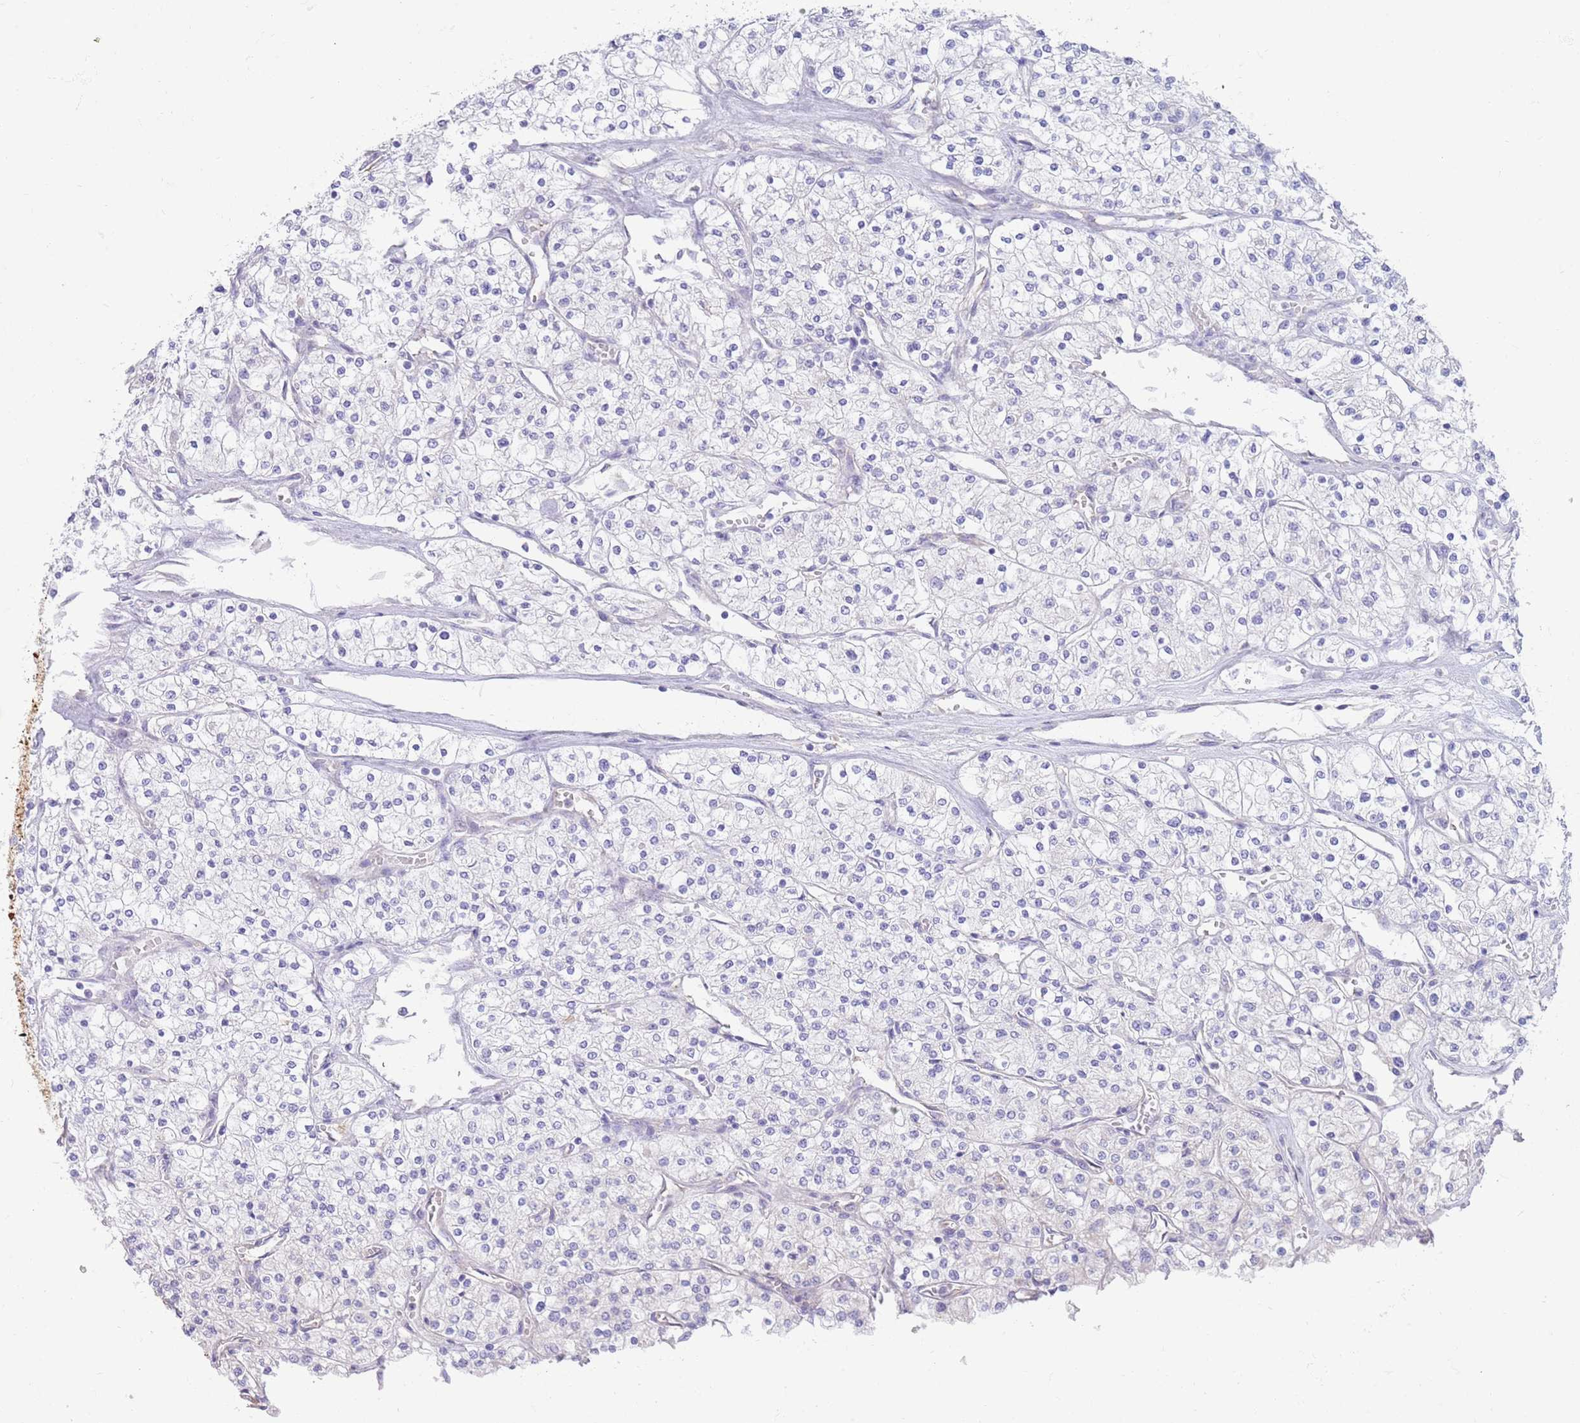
{"staining": {"intensity": "negative", "quantity": "none", "location": "none"}, "tissue": "renal cancer", "cell_type": "Tumor cells", "image_type": "cancer", "snomed": [{"axis": "morphology", "description": "Adenocarcinoma, NOS"}, {"axis": "topography", "description": "Kidney"}], "caption": "High power microscopy photomicrograph of an IHC photomicrograph of adenocarcinoma (renal), revealing no significant staining in tumor cells.", "gene": "CCDC149", "patient": {"sex": "male", "age": 80}}